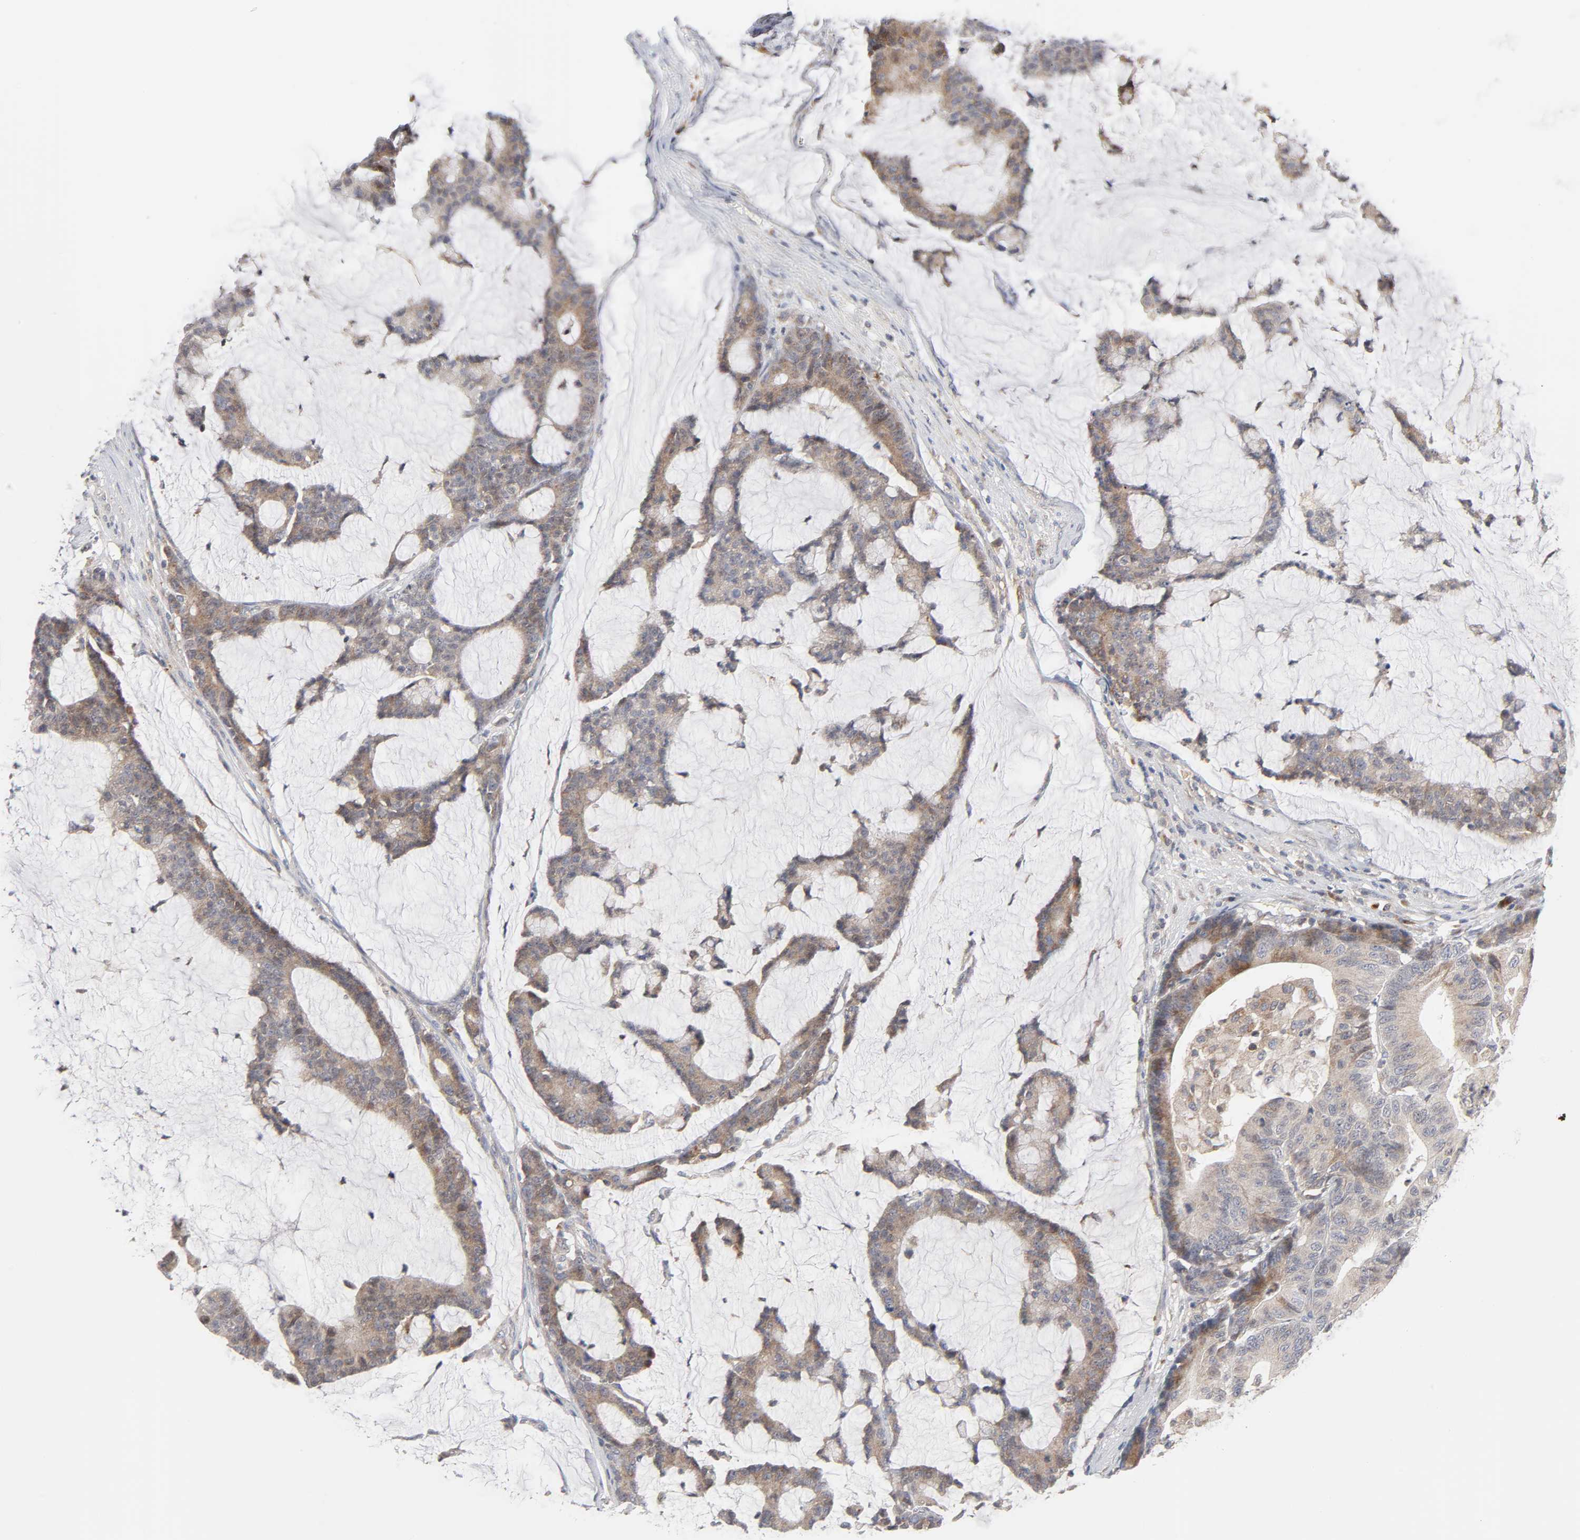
{"staining": {"intensity": "weak", "quantity": ">75%", "location": "cytoplasmic/membranous"}, "tissue": "colorectal cancer", "cell_type": "Tumor cells", "image_type": "cancer", "snomed": [{"axis": "morphology", "description": "Adenocarcinoma, NOS"}, {"axis": "topography", "description": "Colon"}], "caption": "Brown immunohistochemical staining in human colorectal cancer reveals weak cytoplasmic/membranous staining in about >75% of tumor cells.", "gene": "IL4R", "patient": {"sex": "female", "age": 84}}